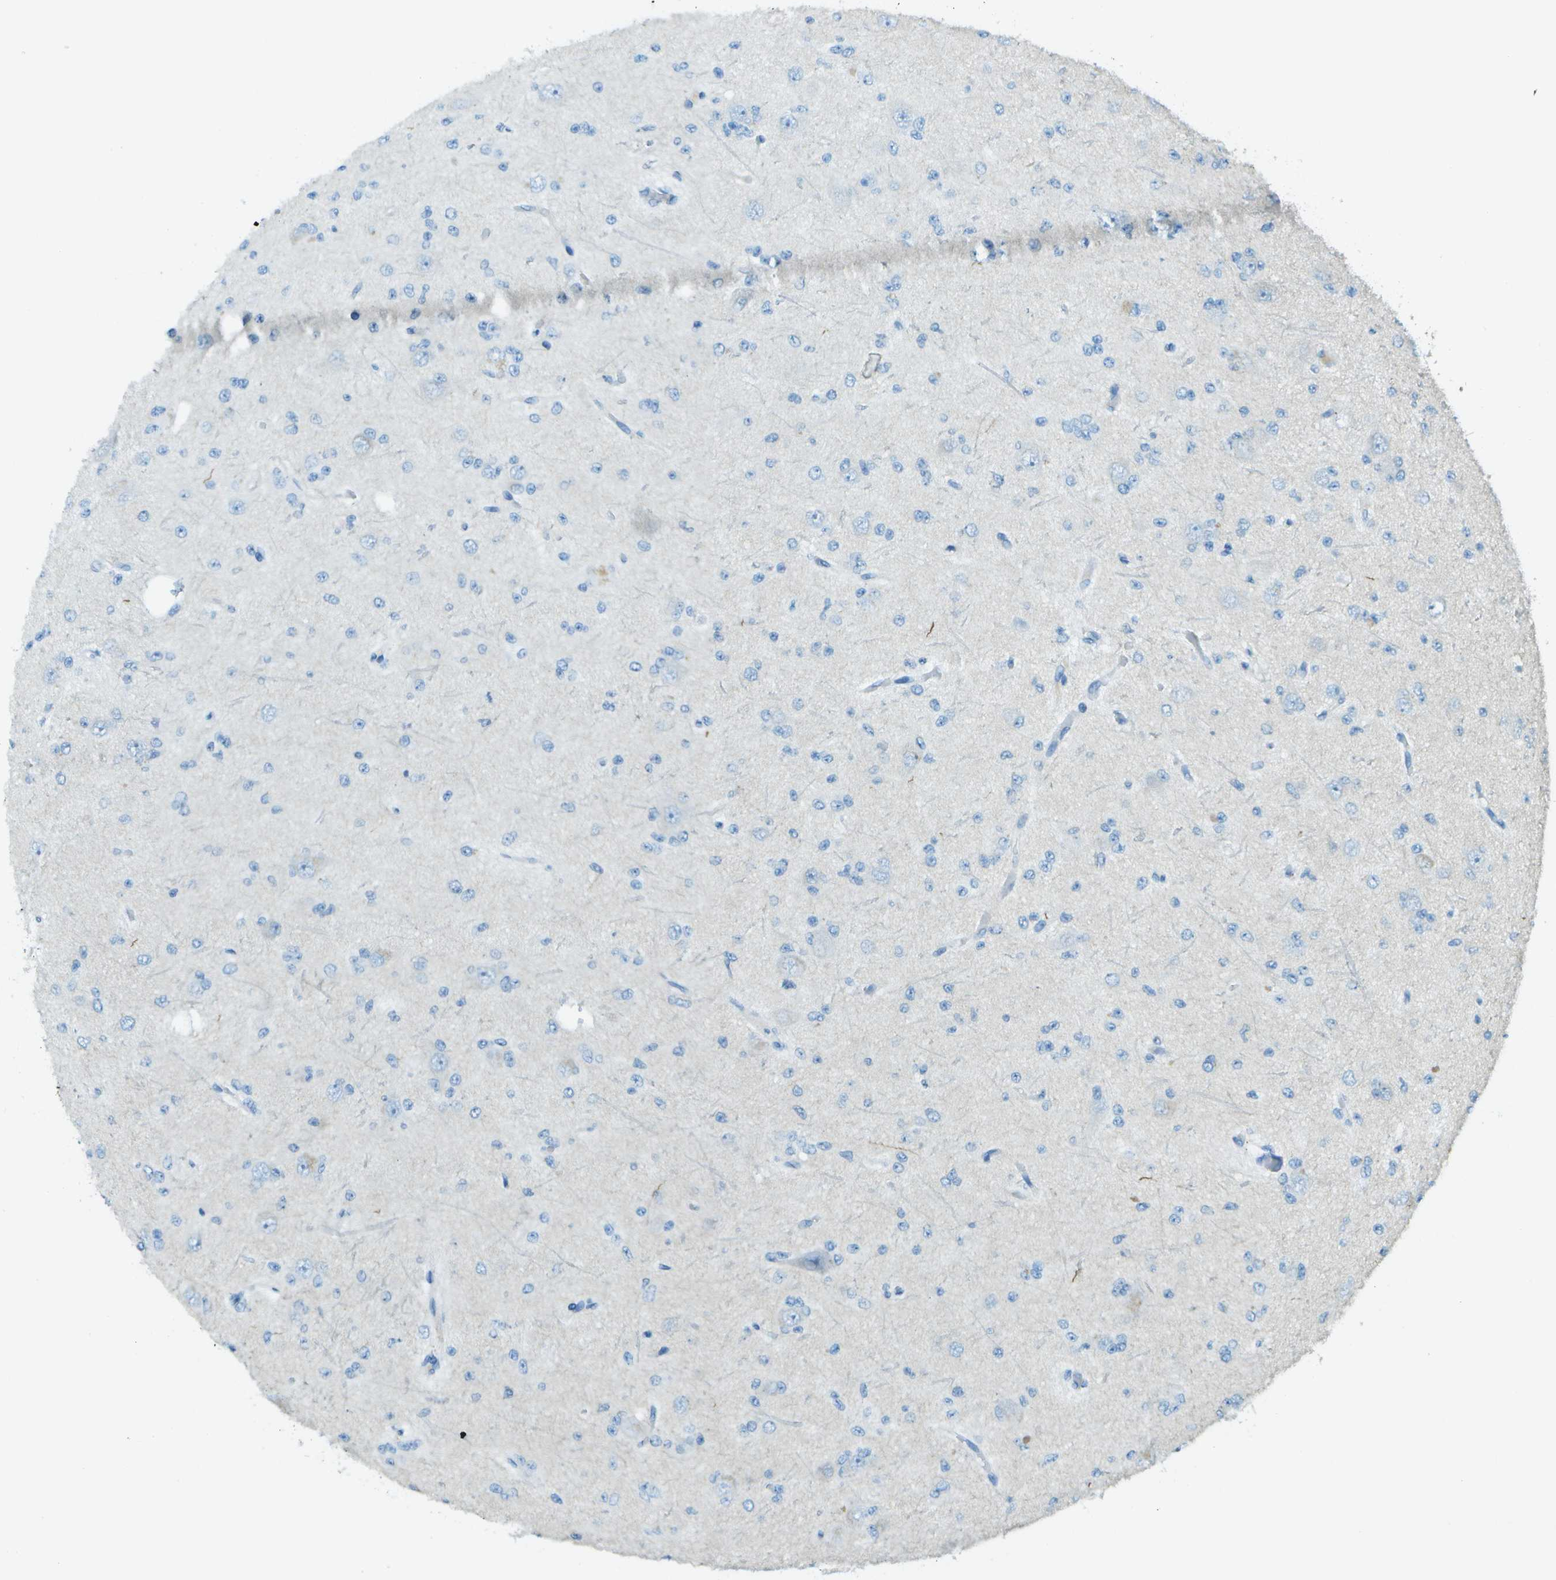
{"staining": {"intensity": "negative", "quantity": "none", "location": "none"}, "tissue": "glioma", "cell_type": "Tumor cells", "image_type": "cancer", "snomed": [{"axis": "morphology", "description": "Glioma, malignant, Low grade"}, {"axis": "topography", "description": "Brain"}], "caption": "Immunohistochemical staining of human malignant glioma (low-grade) displays no significant expression in tumor cells.", "gene": "LGI2", "patient": {"sex": "male", "age": 38}}